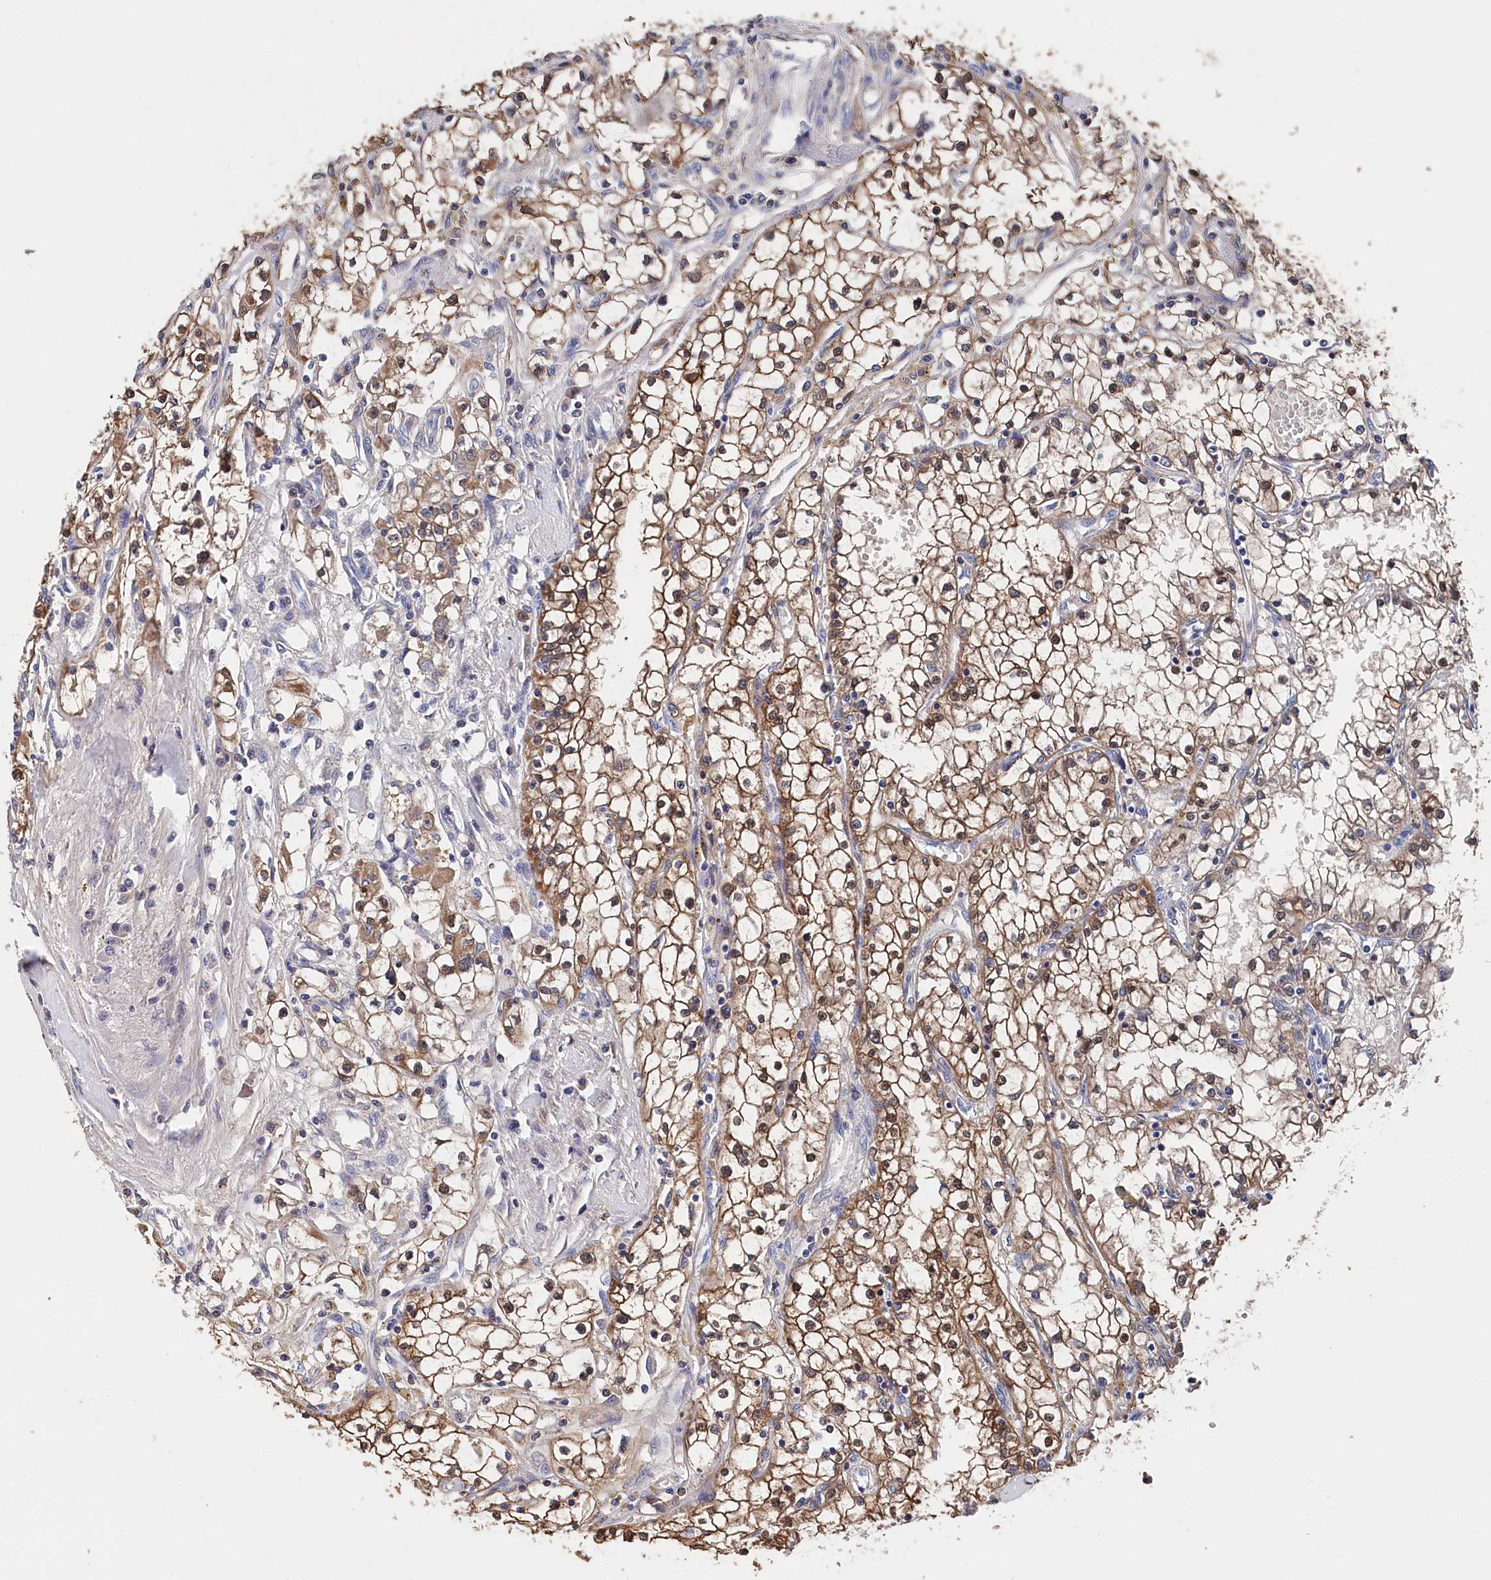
{"staining": {"intensity": "moderate", "quantity": "25%-75%", "location": "cytoplasmic/membranous"}, "tissue": "renal cancer", "cell_type": "Tumor cells", "image_type": "cancer", "snomed": [{"axis": "morphology", "description": "Adenocarcinoma, NOS"}, {"axis": "topography", "description": "Kidney"}], "caption": "This is a photomicrograph of IHC staining of renal adenocarcinoma, which shows moderate expression in the cytoplasmic/membranous of tumor cells.", "gene": "BHMT", "patient": {"sex": "male", "age": 56}}